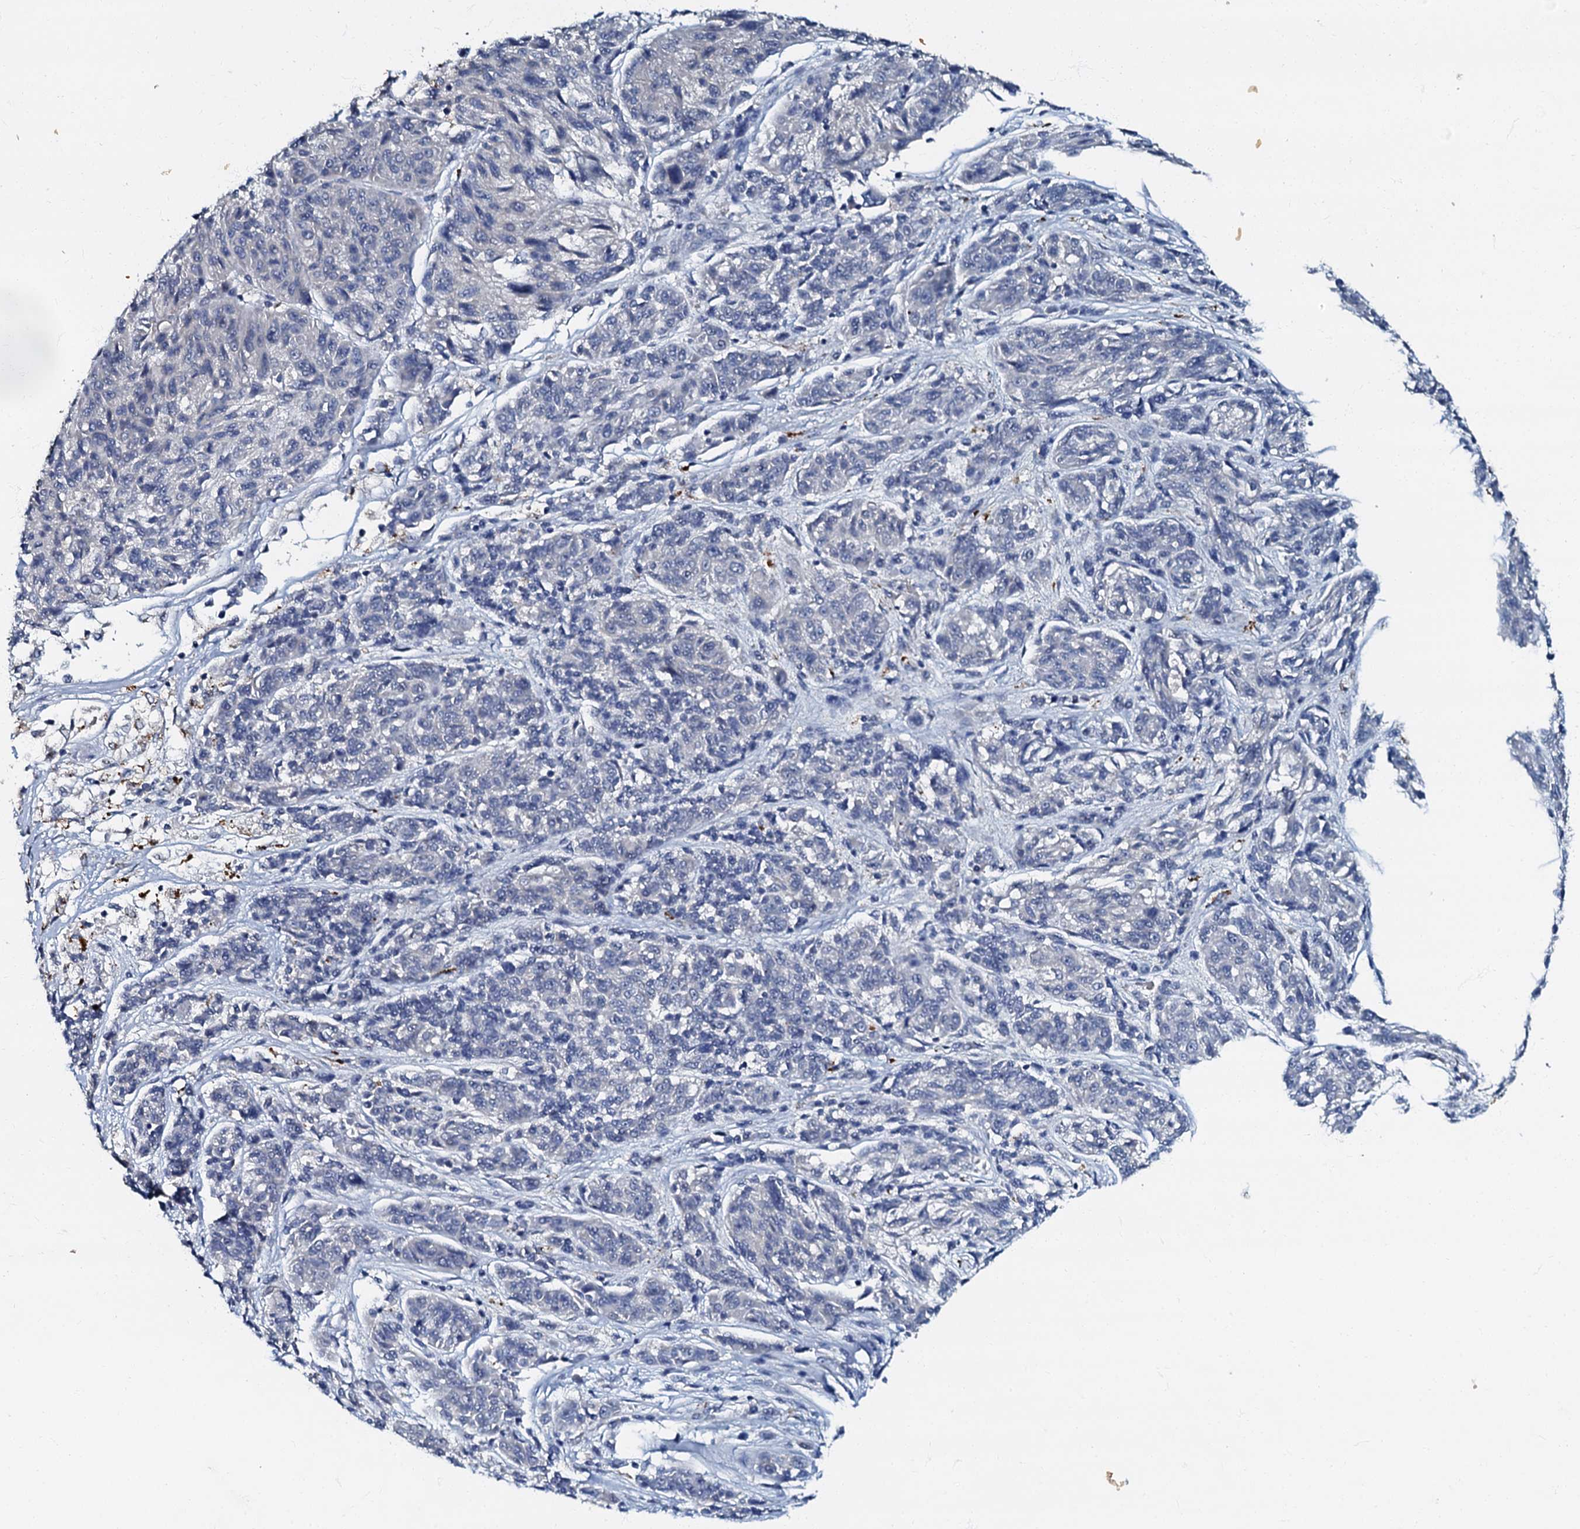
{"staining": {"intensity": "negative", "quantity": "none", "location": "none"}, "tissue": "melanoma", "cell_type": "Tumor cells", "image_type": "cancer", "snomed": [{"axis": "morphology", "description": "Malignant melanoma, NOS"}, {"axis": "topography", "description": "Skin"}], "caption": "Immunohistochemistry (IHC) image of neoplastic tissue: malignant melanoma stained with DAB (3,3'-diaminobenzidine) exhibits no significant protein positivity in tumor cells.", "gene": "OLAH", "patient": {"sex": "male", "age": 53}}